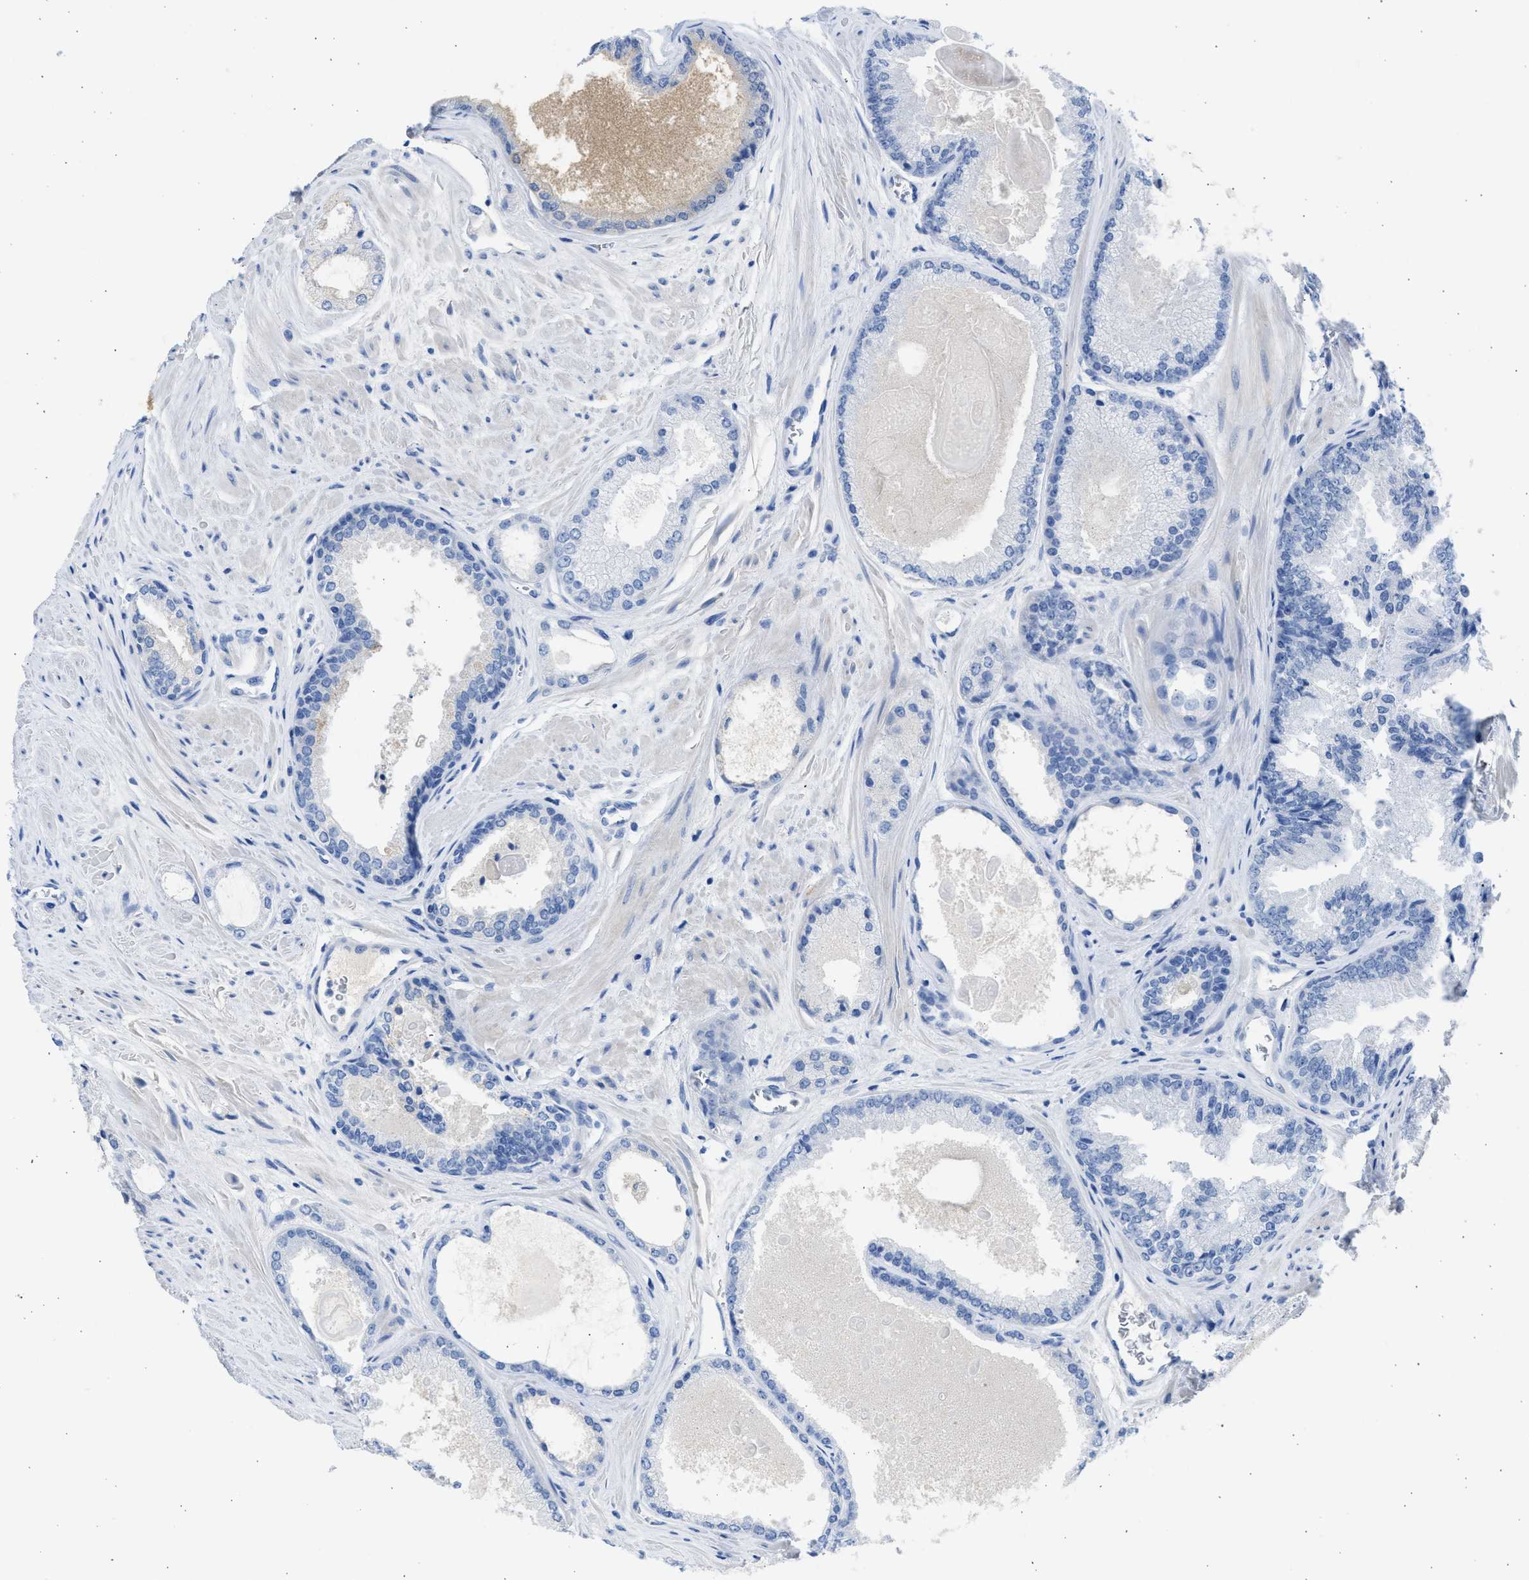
{"staining": {"intensity": "negative", "quantity": "none", "location": "none"}, "tissue": "prostate cancer", "cell_type": "Tumor cells", "image_type": "cancer", "snomed": [{"axis": "morphology", "description": "Adenocarcinoma, High grade"}, {"axis": "topography", "description": "Prostate"}], "caption": "A micrograph of human prostate cancer (high-grade adenocarcinoma) is negative for staining in tumor cells.", "gene": "SPATA3", "patient": {"sex": "male", "age": 65}}